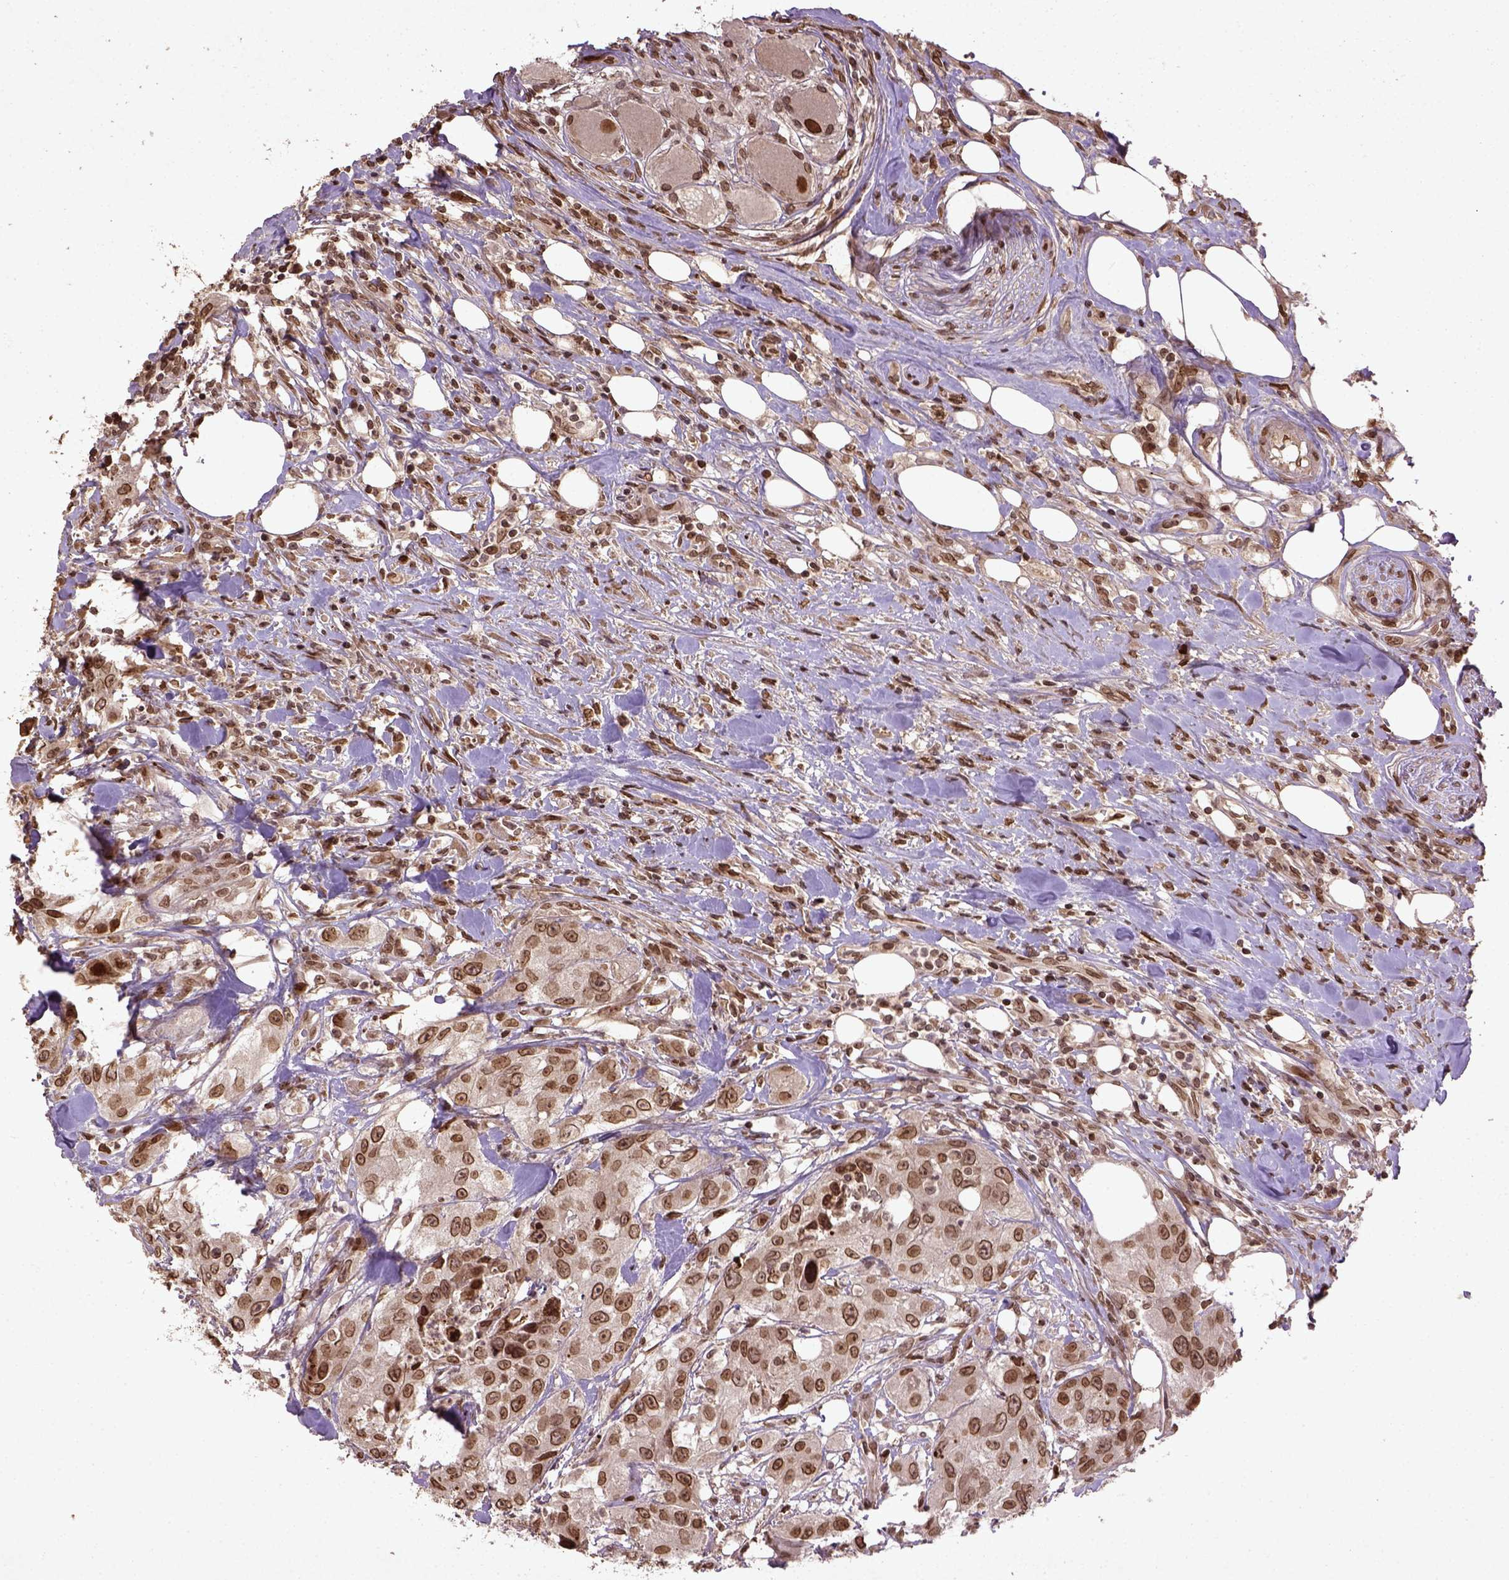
{"staining": {"intensity": "moderate", "quantity": ">75%", "location": "nuclear"}, "tissue": "urothelial cancer", "cell_type": "Tumor cells", "image_type": "cancer", "snomed": [{"axis": "morphology", "description": "Urothelial carcinoma, High grade"}, {"axis": "topography", "description": "Urinary bladder"}], "caption": "Approximately >75% of tumor cells in human urothelial cancer display moderate nuclear protein staining as visualized by brown immunohistochemical staining.", "gene": "BANF1", "patient": {"sex": "male", "age": 79}}